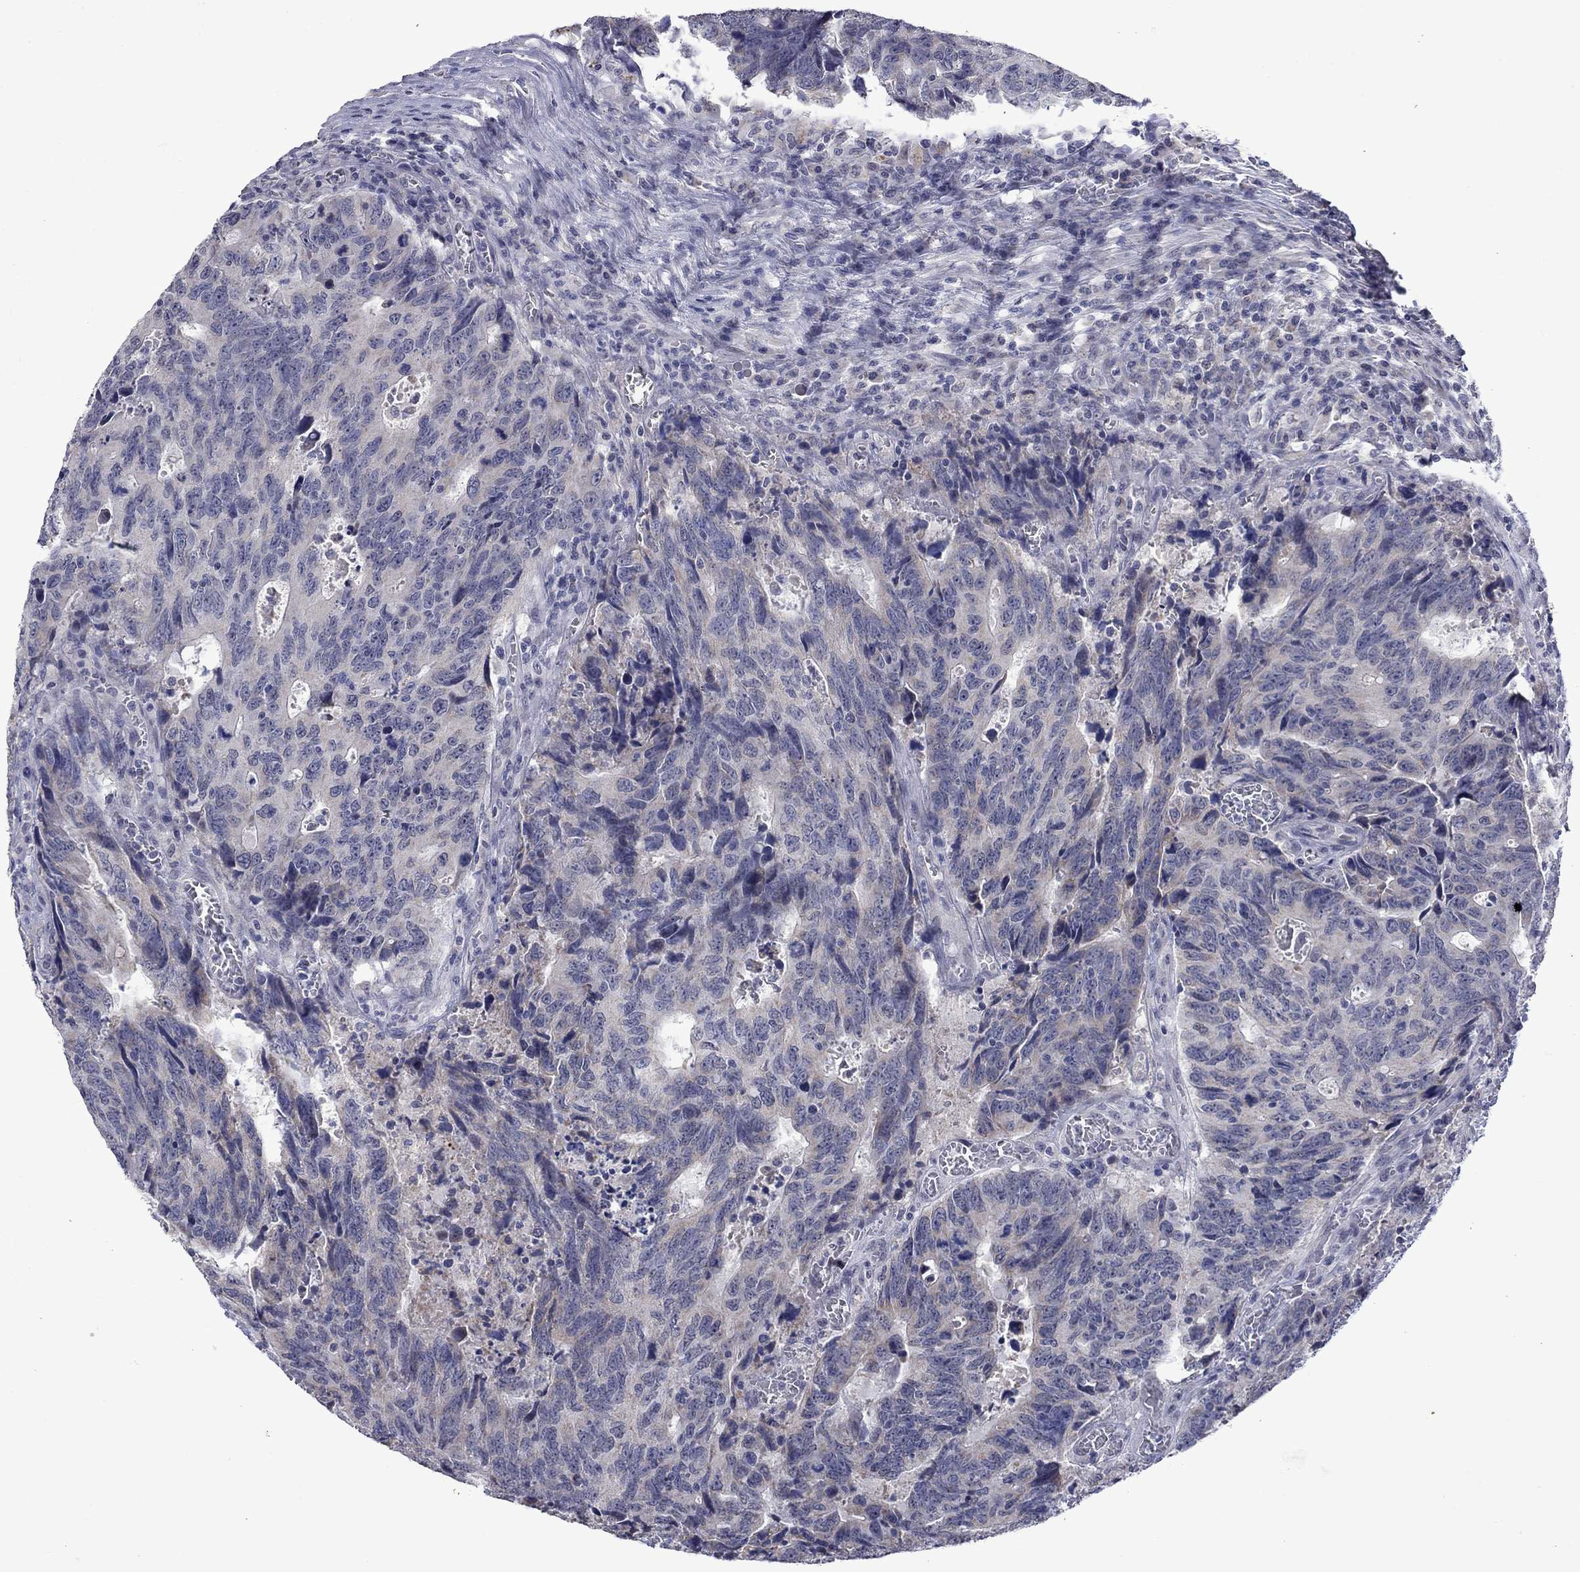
{"staining": {"intensity": "negative", "quantity": "none", "location": "none"}, "tissue": "colorectal cancer", "cell_type": "Tumor cells", "image_type": "cancer", "snomed": [{"axis": "morphology", "description": "Adenocarcinoma, NOS"}, {"axis": "topography", "description": "Colon"}], "caption": "A histopathology image of adenocarcinoma (colorectal) stained for a protein reveals no brown staining in tumor cells.", "gene": "KCNJ16", "patient": {"sex": "female", "age": 77}}